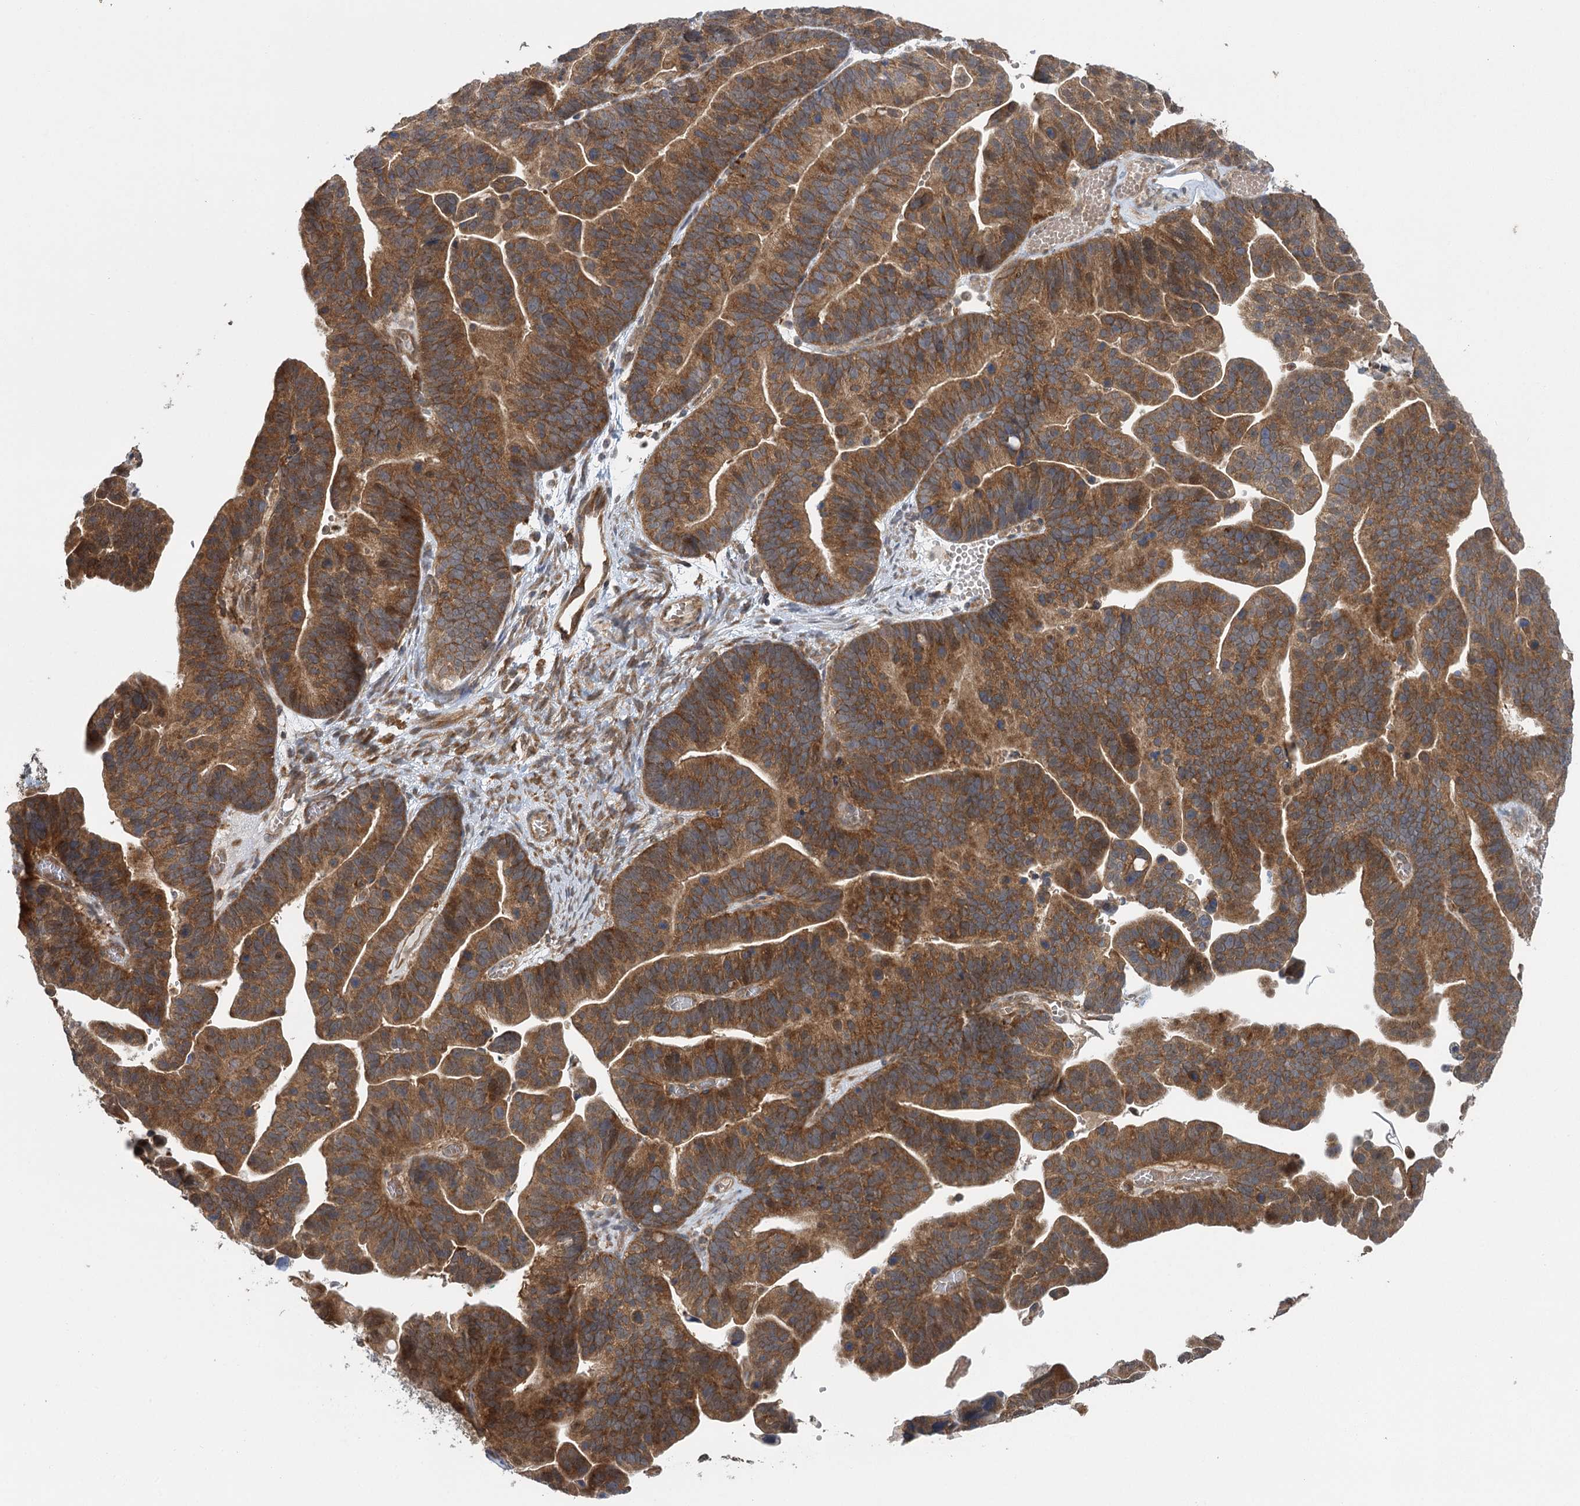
{"staining": {"intensity": "moderate", "quantity": ">75%", "location": "cytoplasmic/membranous"}, "tissue": "ovarian cancer", "cell_type": "Tumor cells", "image_type": "cancer", "snomed": [{"axis": "morphology", "description": "Cystadenocarcinoma, serous, NOS"}, {"axis": "topography", "description": "Ovary"}], "caption": "A brown stain labels moderate cytoplasmic/membranous staining of a protein in ovarian serous cystadenocarcinoma tumor cells.", "gene": "C12orf4", "patient": {"sex": "female", "age": 56}}